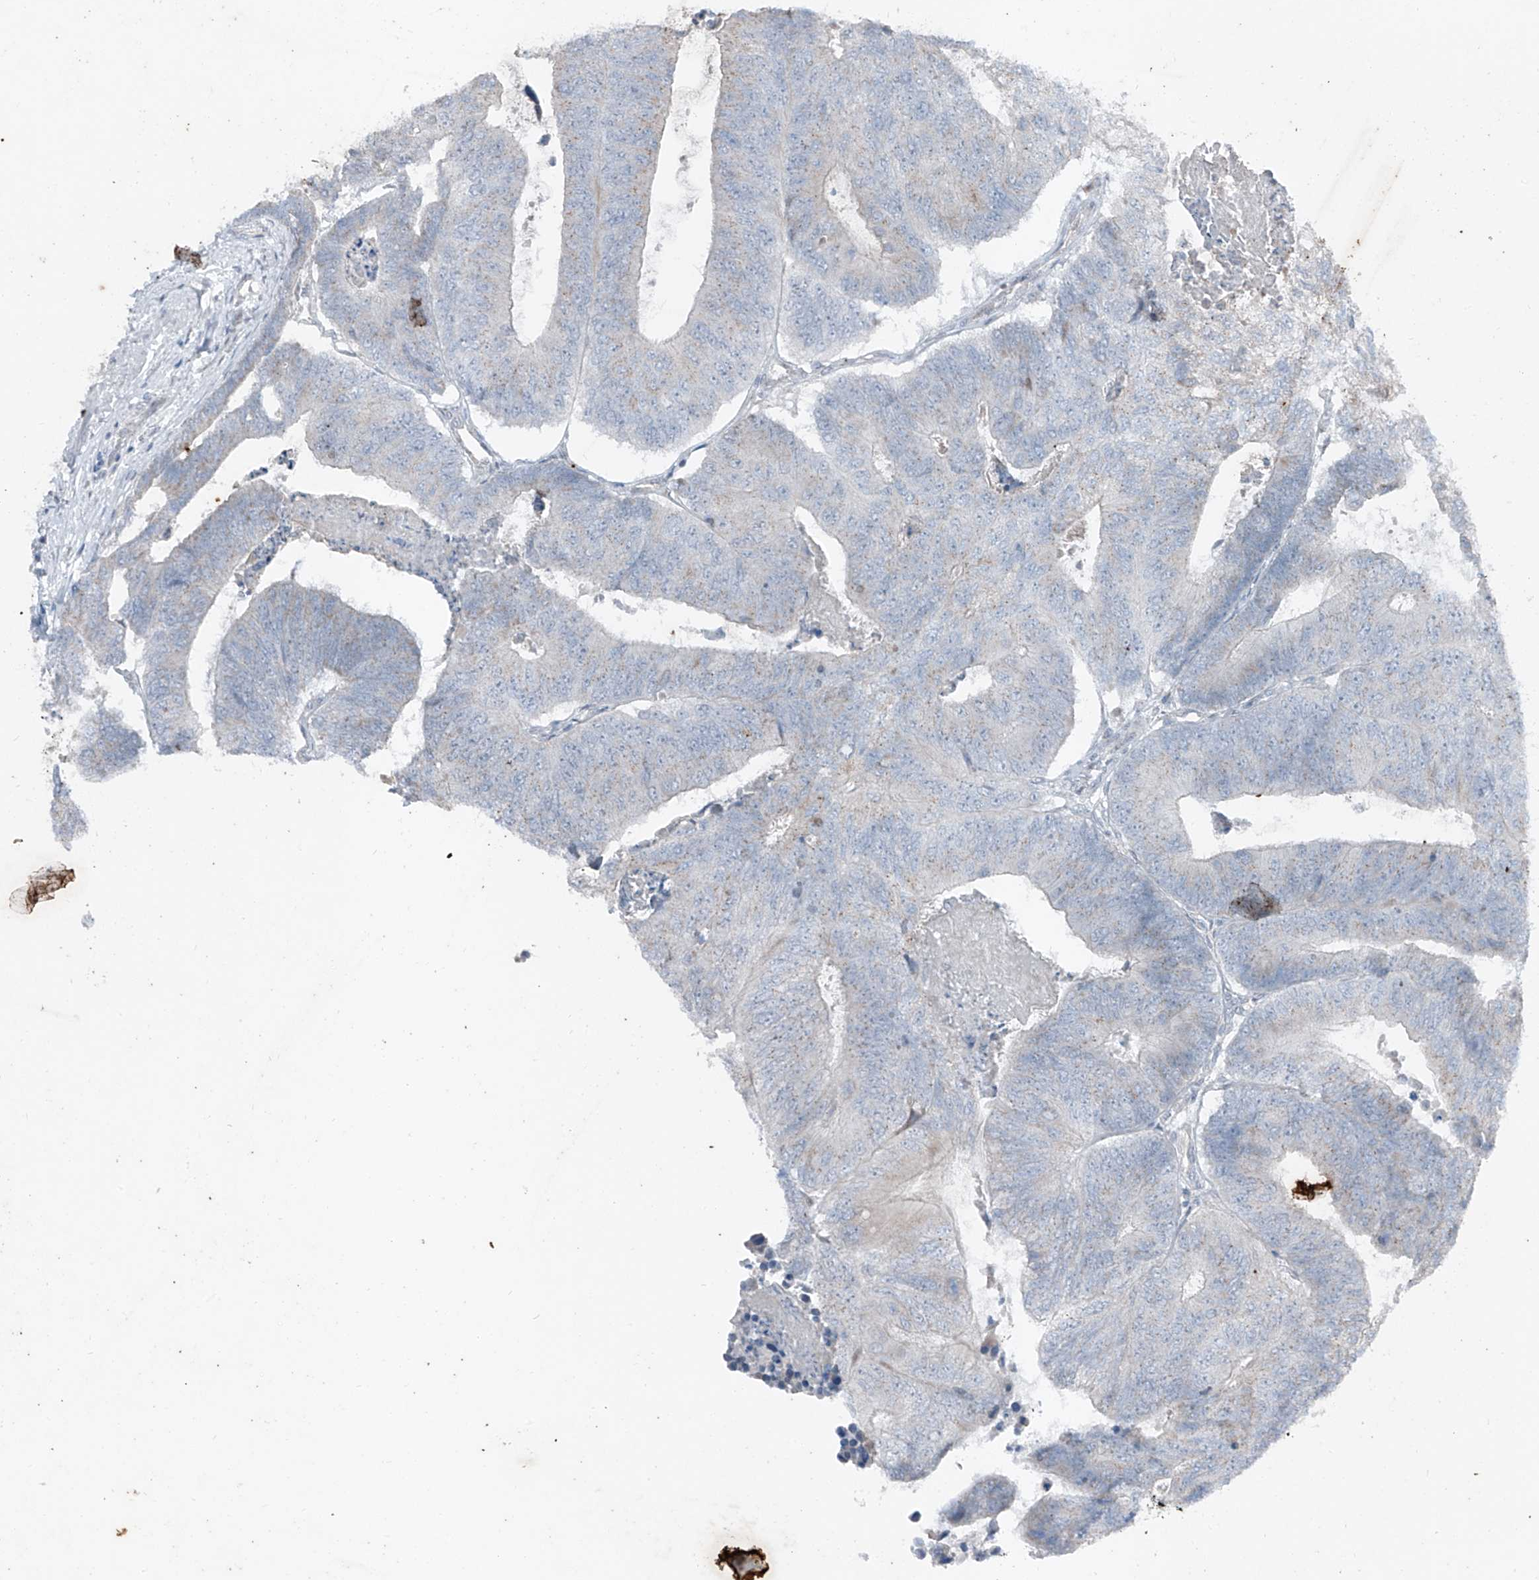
{"staining": {"intensity": "negative", "quantity": "none", "location": "none"}, "tissue": "colorectal cancer", "cell_type": "Tumor cells", "image_type": "cancer", "snomed": [{"axis": "morphology", "description": "Adenocarcinoma, NOS"}, {"axis": "topography", "description": "Colon"}], "caption": "Immunohistochemistry image of human adenocarcinoma (colorectal) stained for a protein (brown), which displays no staining in tumor cells. The staining was performed using DAB to visualize the protein expression in brown, while the nuclei were stained in blue with hematoxylin (Magnification: 20x).", "gene": "DYRK1B", "patient": {"sex": "female", "age": 67}}